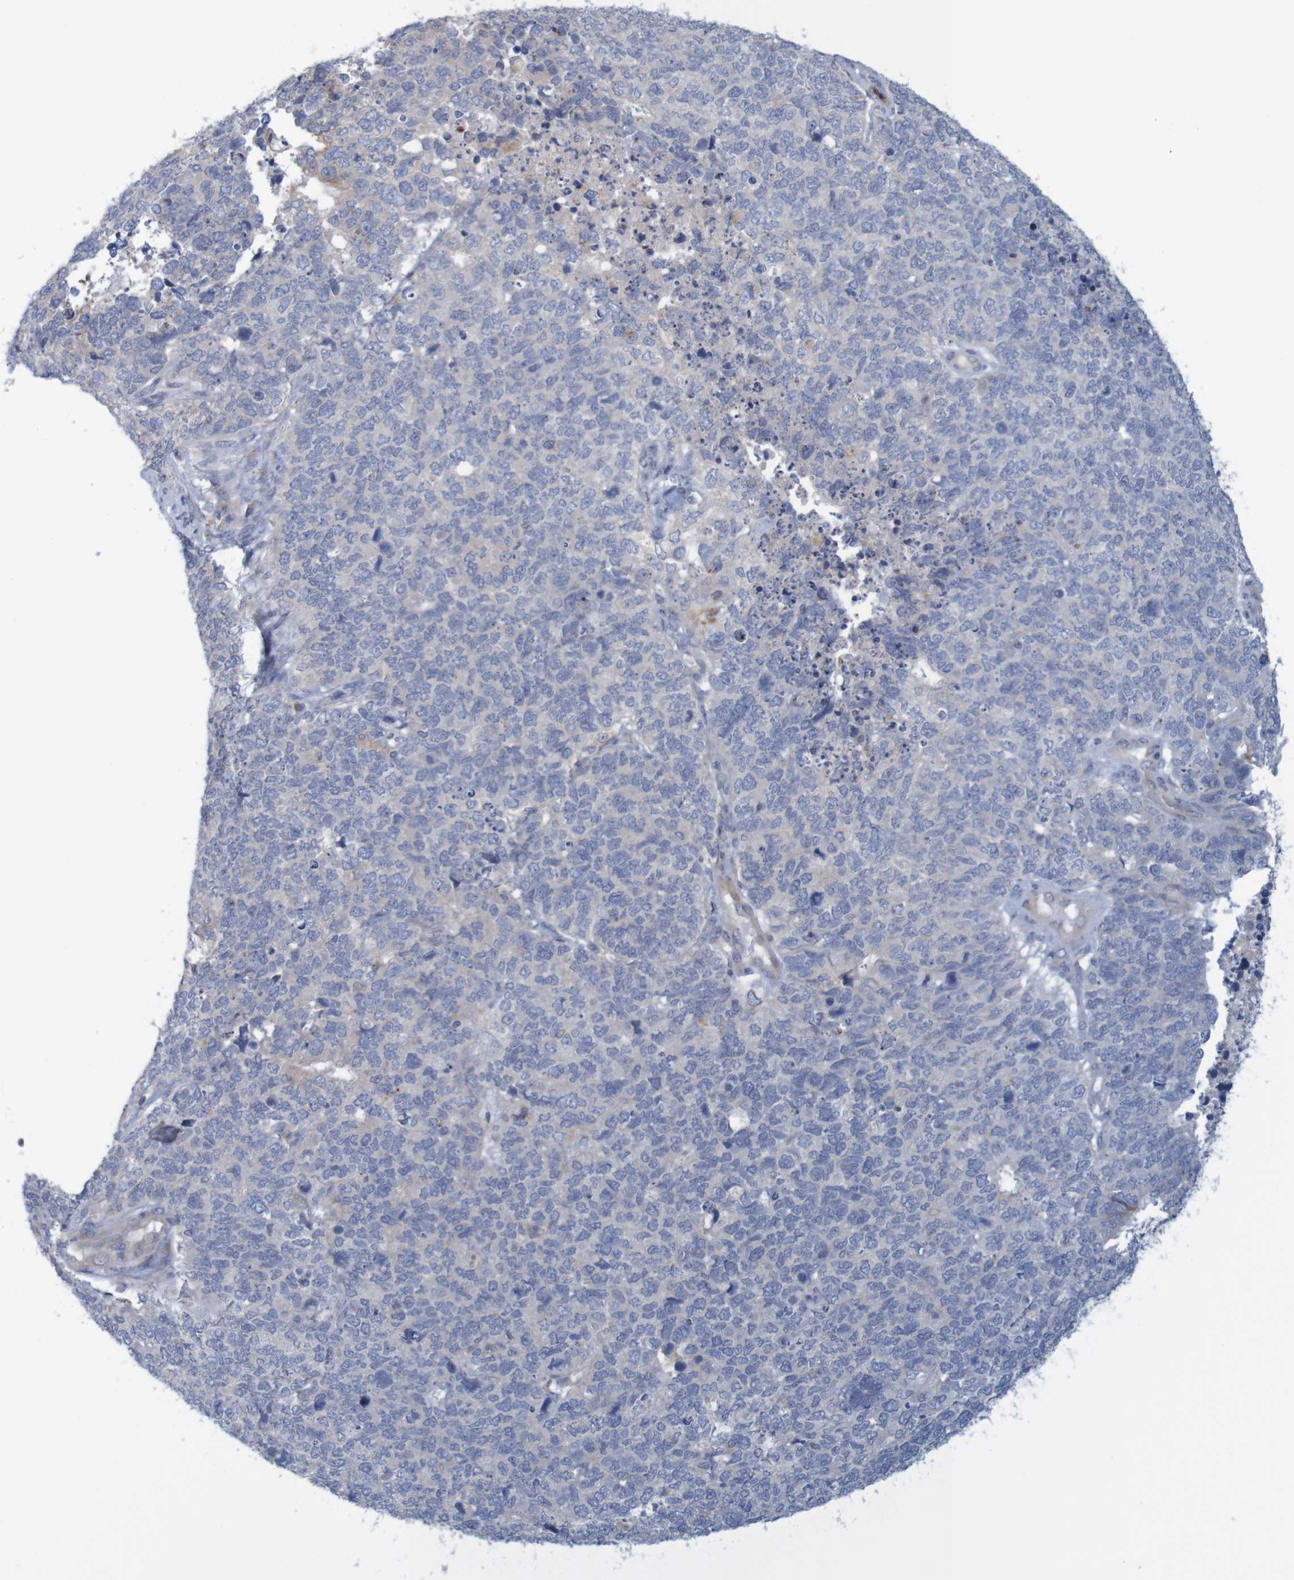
{"staining": {"intensity": "negative", "quantity": "none", "location": "none"}, "tissue": "cervical cancer", "cell_type": "Tumor cells", "image_type": "cancer", "snomed": [{"axis": "morphology", "description": "Squamous cell carcinoma, NOS"}, {"axis": "topography", "description": "Cervix"}], "caption": "High magnification brightfield microscopy of cervical squamous cell carcinoma stained with DAB (3,3'-diaminobenzidine) (brown) and counterstained with hematoxylin (blue): tumor cells show no significant staining.", "gene": "KRT23", "patient": {"sex": "female", "age": 63}}